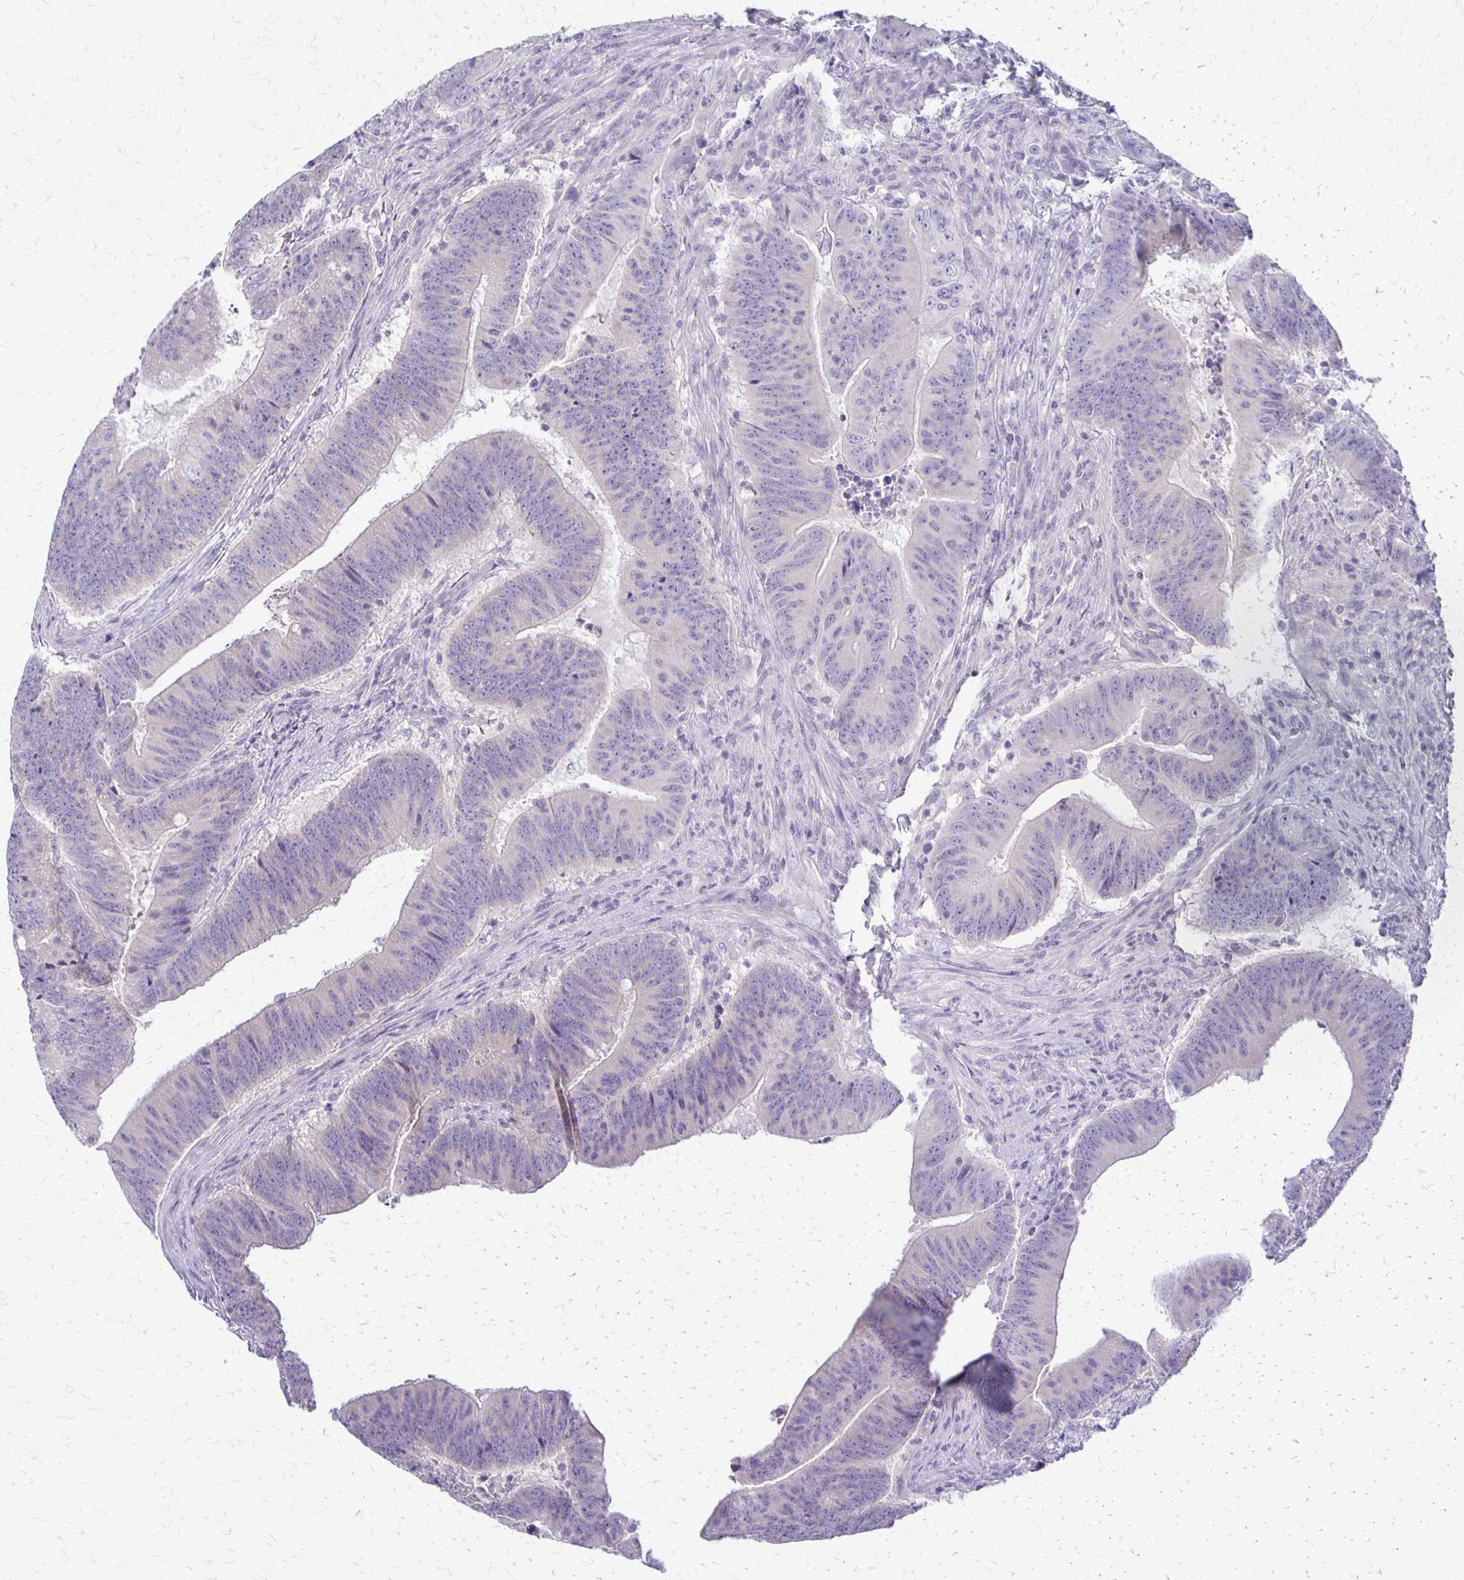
{"staining": {"intensity": "negative", "quantity": "none", "location": "none"}, "tissue": "colorectal cancer", "cell_type": "Tumor cells", "image_type": "cancer", "snomed": [{"axis": "morphology", "description": "Adenocarcinoma, NOS"}, {"axis": "topography", "description": "Colon"}], "caption": "IHC of human colorectal cancer (adenocarcinoma) exhibits no staining in tumor cells.", "gene": "RHOC", "patient": {"sex": "female", "age": 87}}